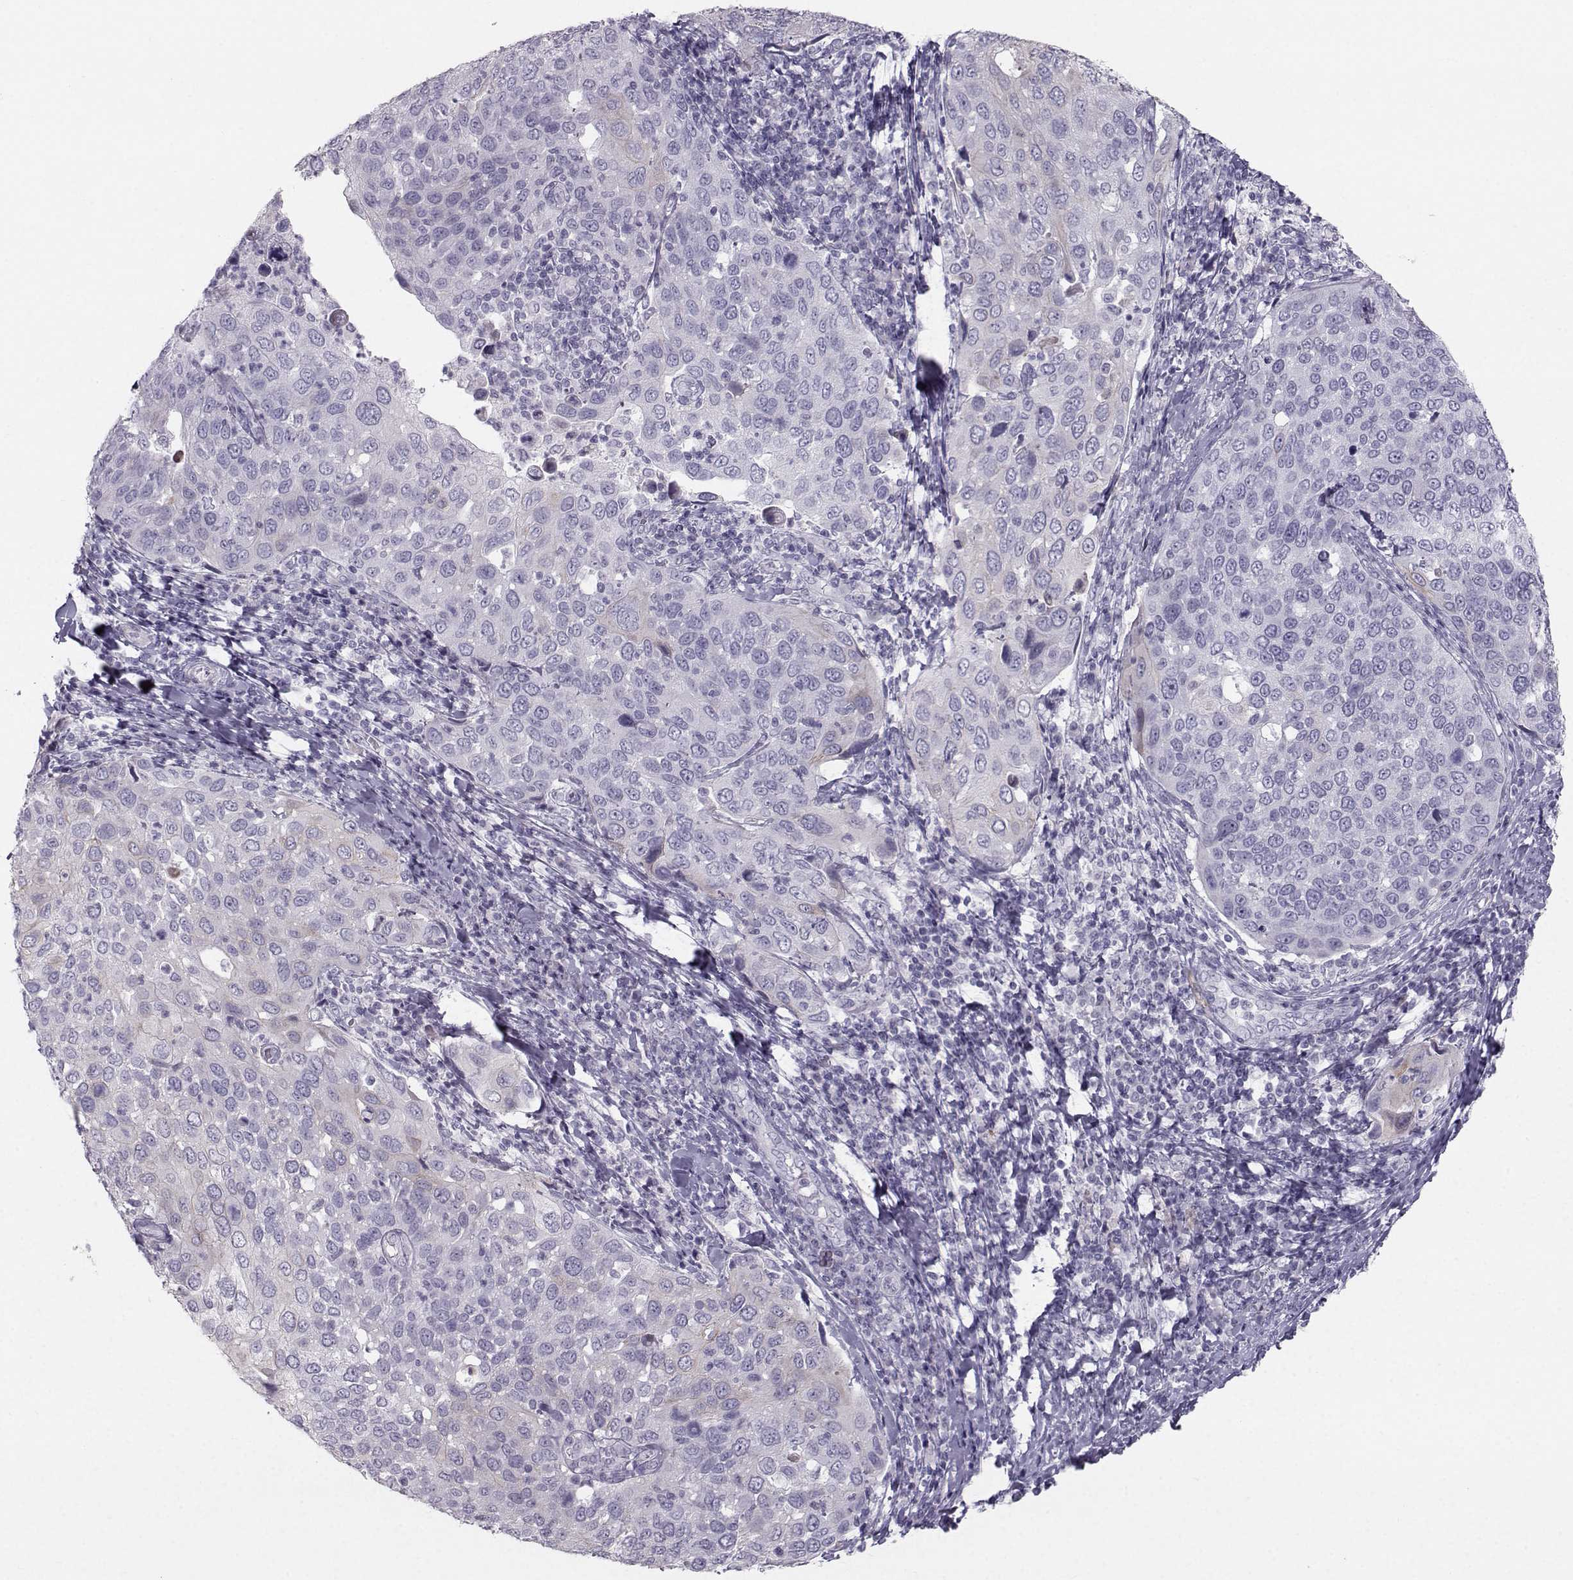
{"staining": {"intensity": "weak", "quantity": "<25%", "location": "cytoplasmic/membranous"}, "tissue": "cervical cancer", "cell_type": "Tumor cells", "image_type": "cancer", "snomed": [{"axis": "morphology", "description": "Squamous cell carcinoma, NOS"}, {"axis": "topography", "description": "Cervix"}], "caption": "Squamous cell carcinoma (cervical) was stained to show a protein in brown. There is no significant staining in tumor cells.", "gene": "CASR", "patient": {"sex": "female", "age": 54}}